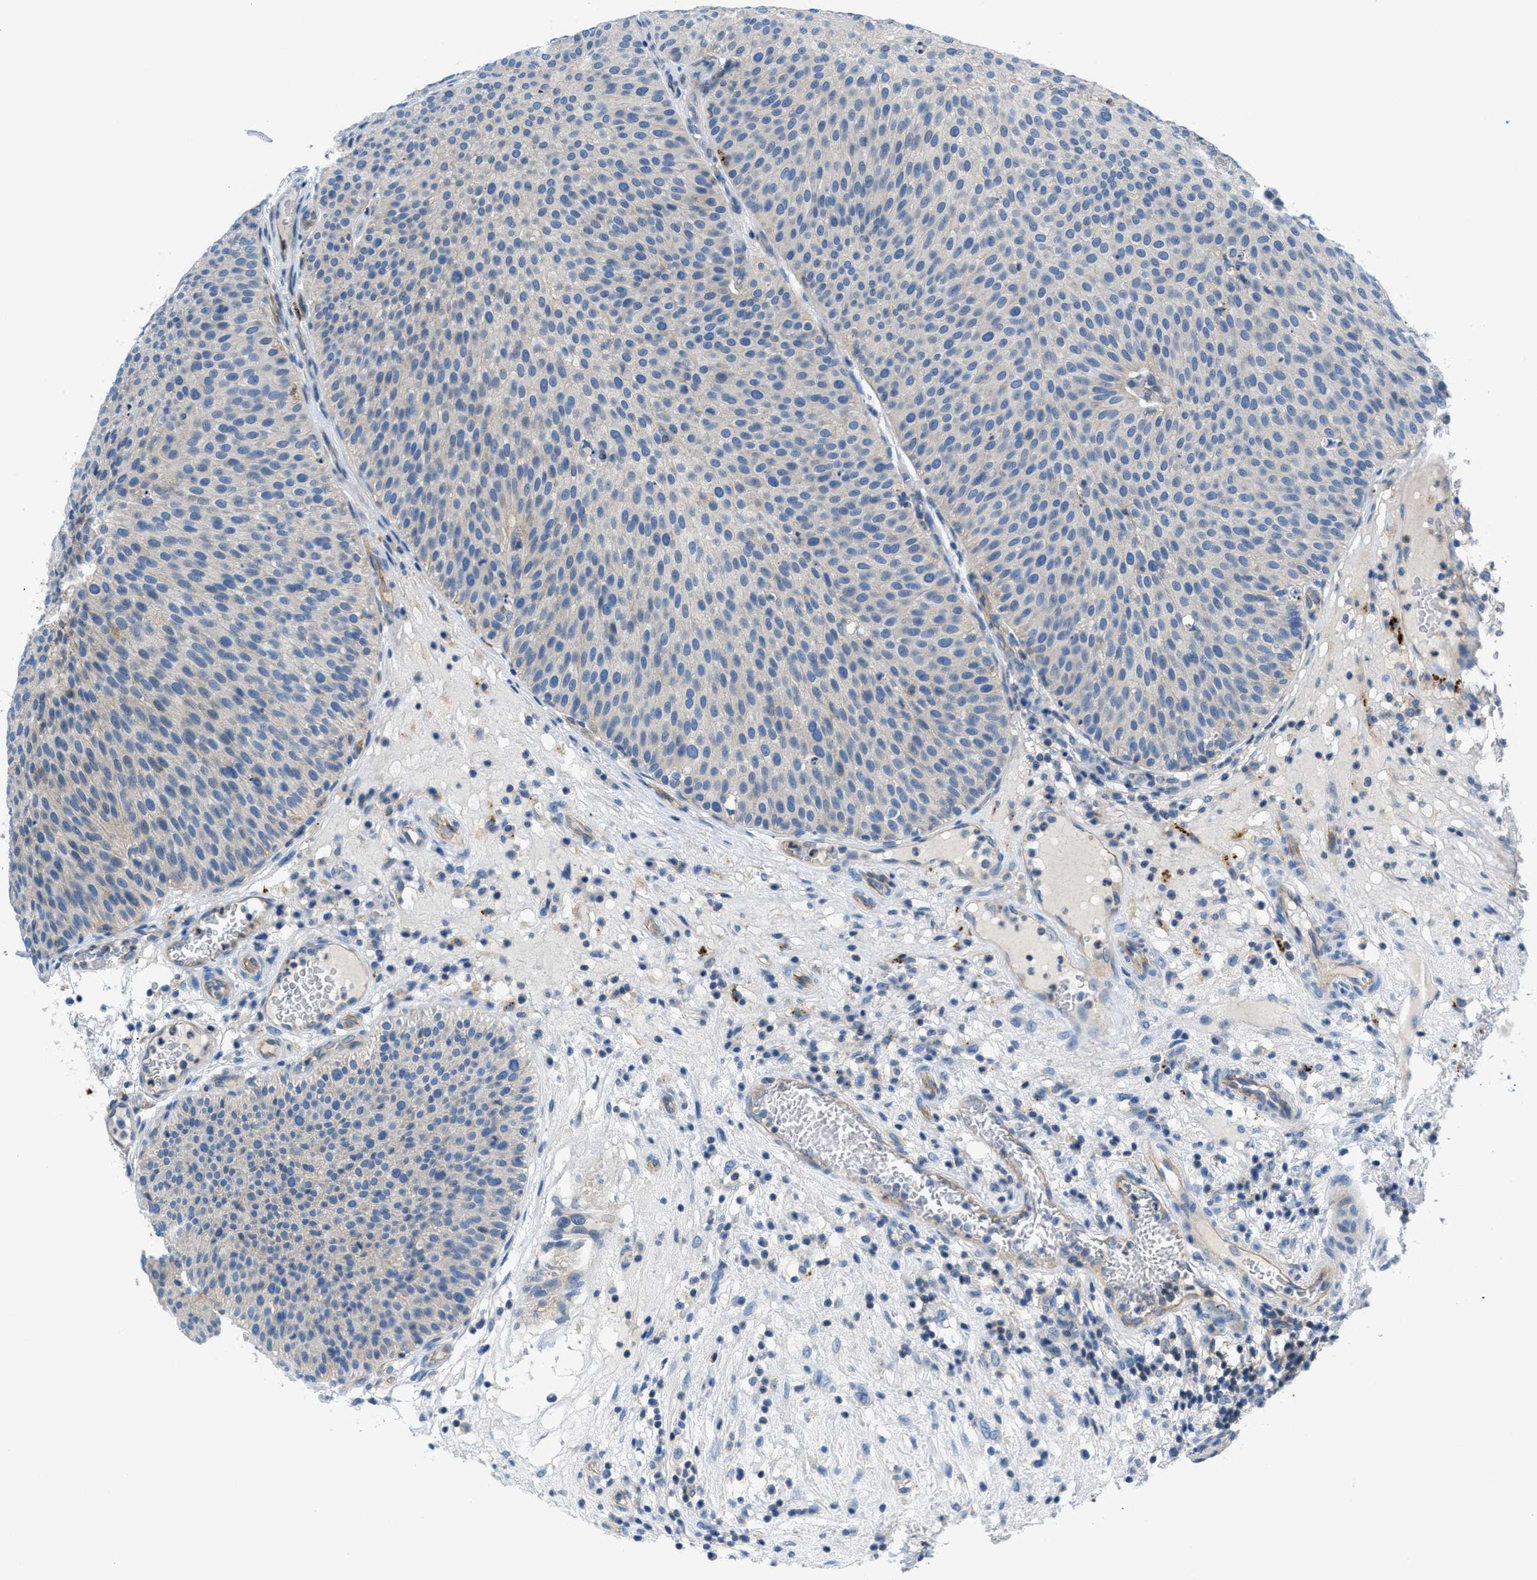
{"staining": {"intensity": "weak", "quantity": ">75%", "location": "cytoplasmic/membranous"}, "tissue": "urothelial cancer", "cell_type": "Tumor cells", "image_type": "cancer", "snomed": [{"axis": "morphology", "description": "Urothelial carcinoma, Low grade"}, {"axis": "topography", "description": "Smooth muscle"}, {"axis": "topography", "description": "Urinary bladder"}], "caption": "Immunohistochemistry (IHC) (DAB) staining of urothelial carcinoma (low-grade) displays weak cytoplasmic/membranous protein expression in about >75% of tumor cells.", "gene": "ORAI1", "patient": {"sex": "male", "age": 60}}